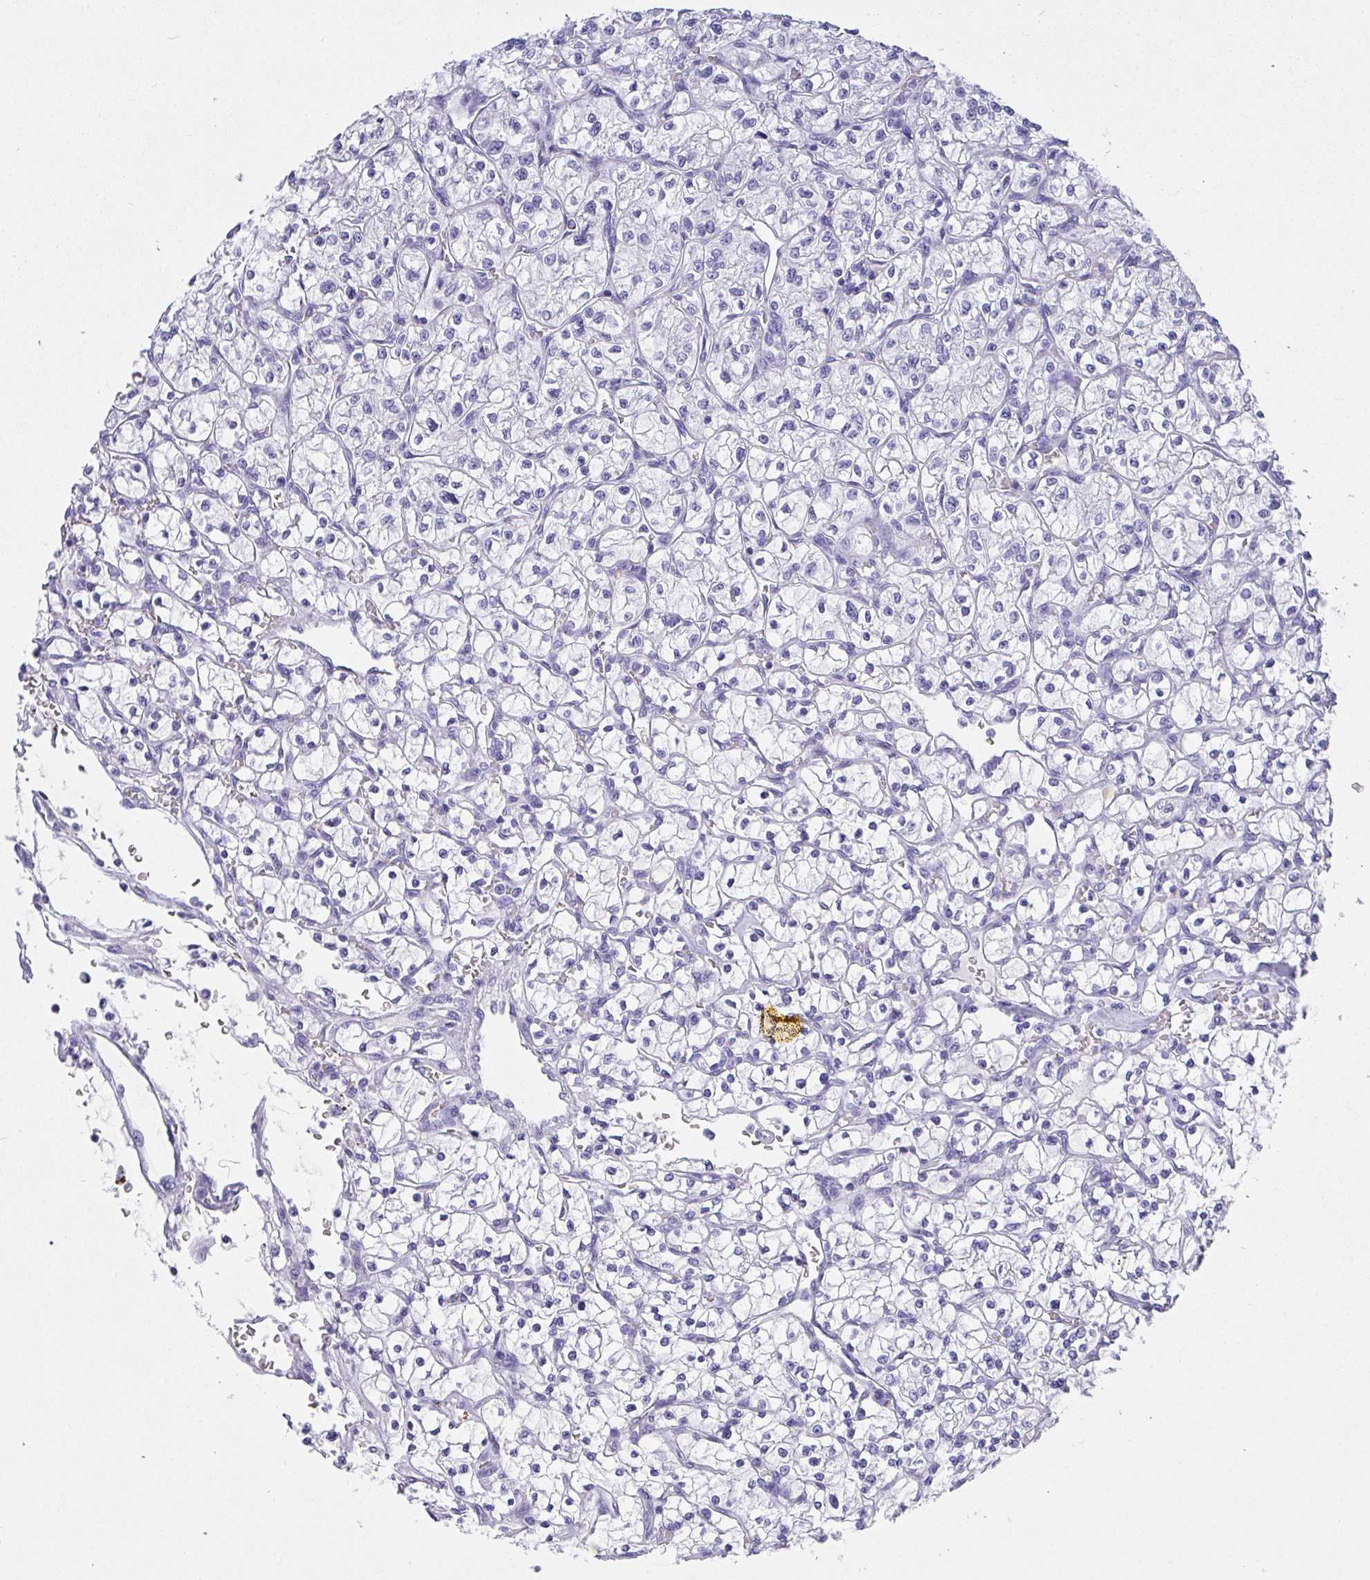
{"staining": {"intensity": "negative", "quantity": "none", "location": "none"}, "tissue": "renal cancer", "cell_type": "Tumor cells", "image_type": "cancer", "snomed": [{"axis": "morphology", "description": "Adenocarcinoma, NOS"}, {"axis": "topography", "description": "Kidney"}], "caption": "The micrograph reveals no staining of tumor cells in renal adenocarcinoma.", "gene": "AVIL", "patient": {"sex": "female", "age": 64}}